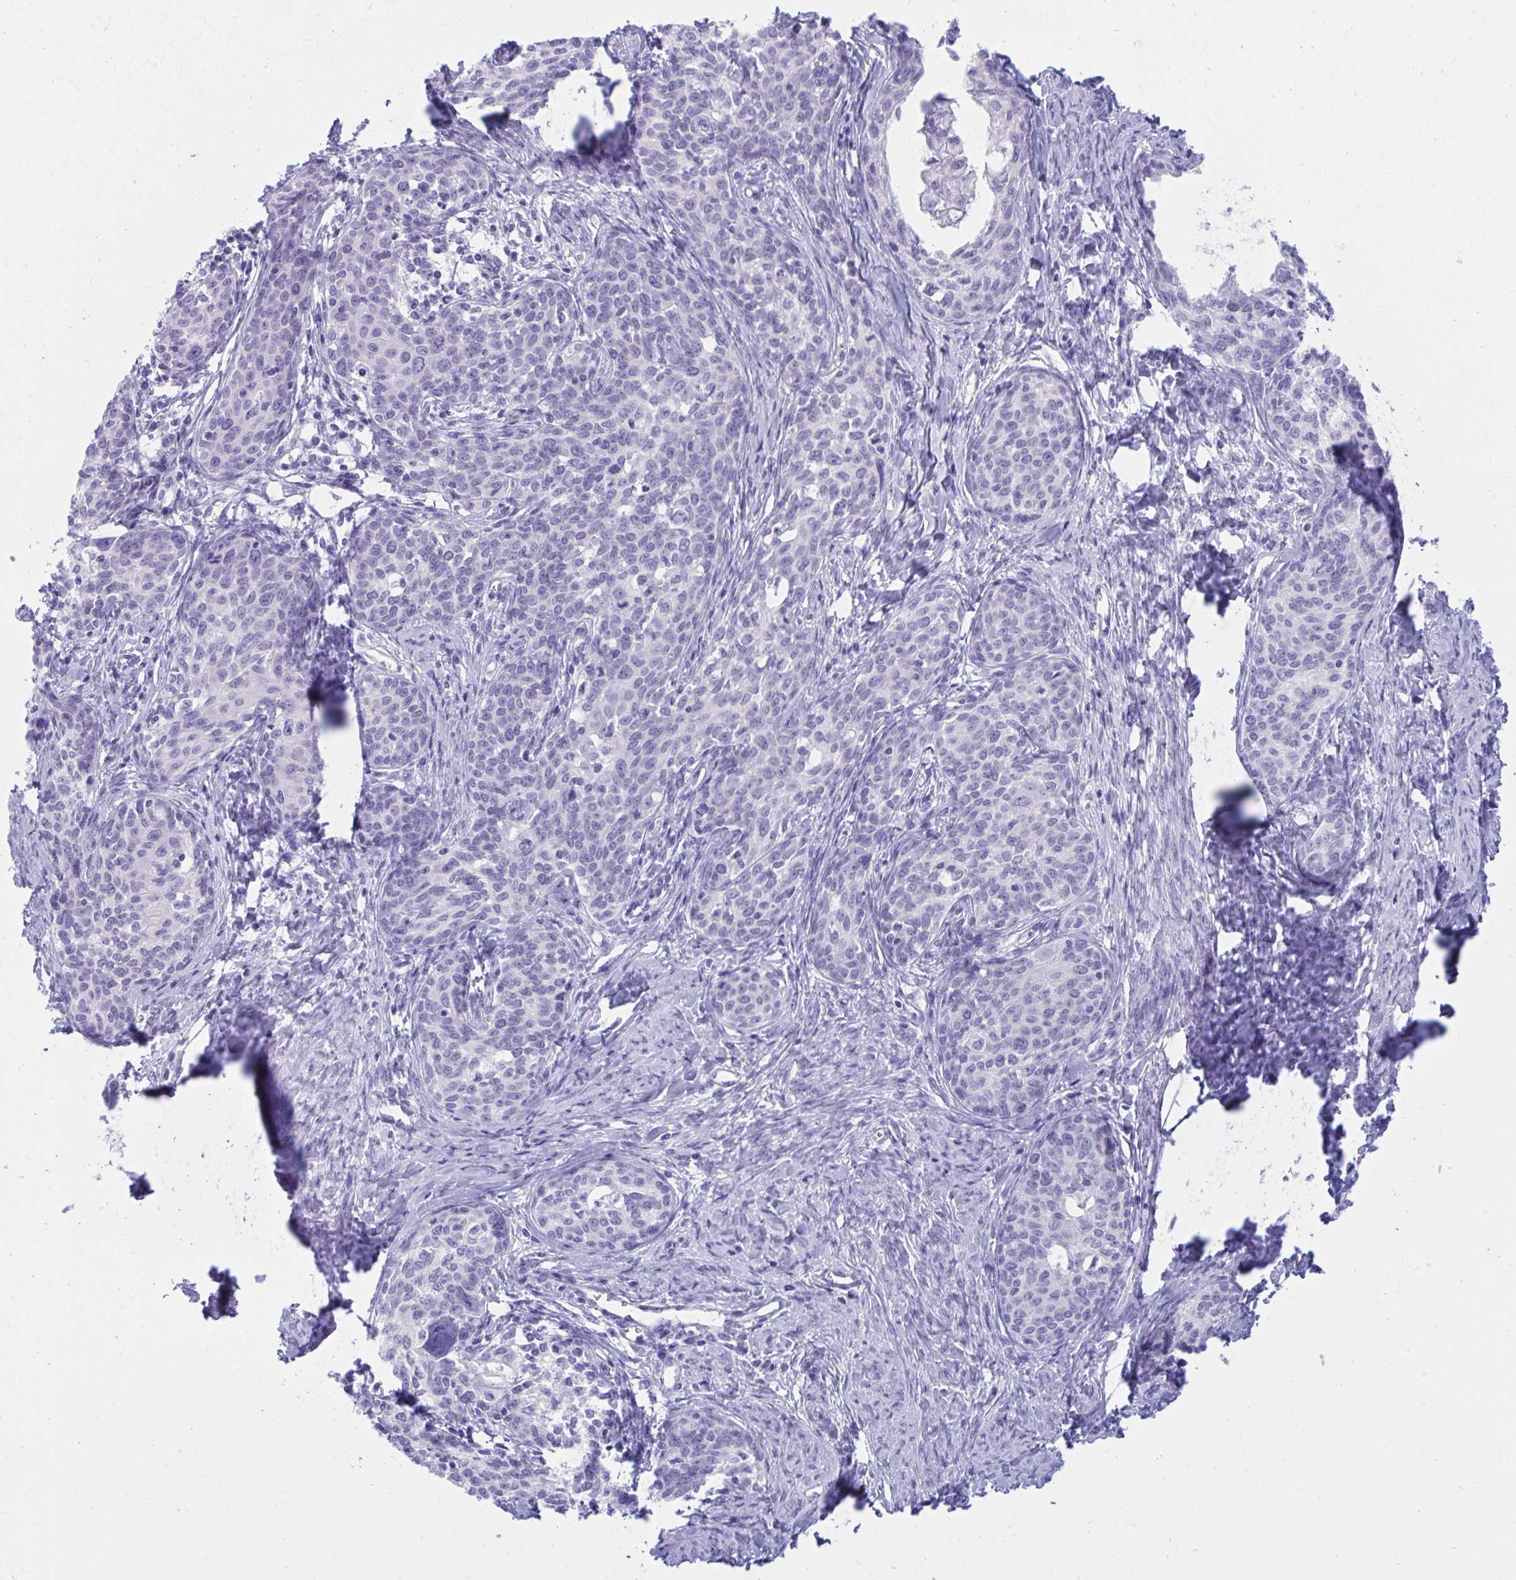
{"staining": {"intensity": "negative", "quantity": "none", "location": "none"}, "tissue": "cervical cancer", "cell_type": "Tumor cells", "image_type": "cancer", "snomed": [{"axis": "morphology", "description": "Squamous cell carcinoma, NOS"}, {"axis": "morphology", "description": "Adenocarcinoma, NOS"}, {"axis": "topography", "description": "Cervix"}], "caption": "Immunohistochemistry (IHC) of human cervical cancer (adenocarcinoma) displays no staining in tumor cells. Nuclei are stained in blue.", "gene": "SHISA8", "patient": {"sex": "female", "age": 52}}